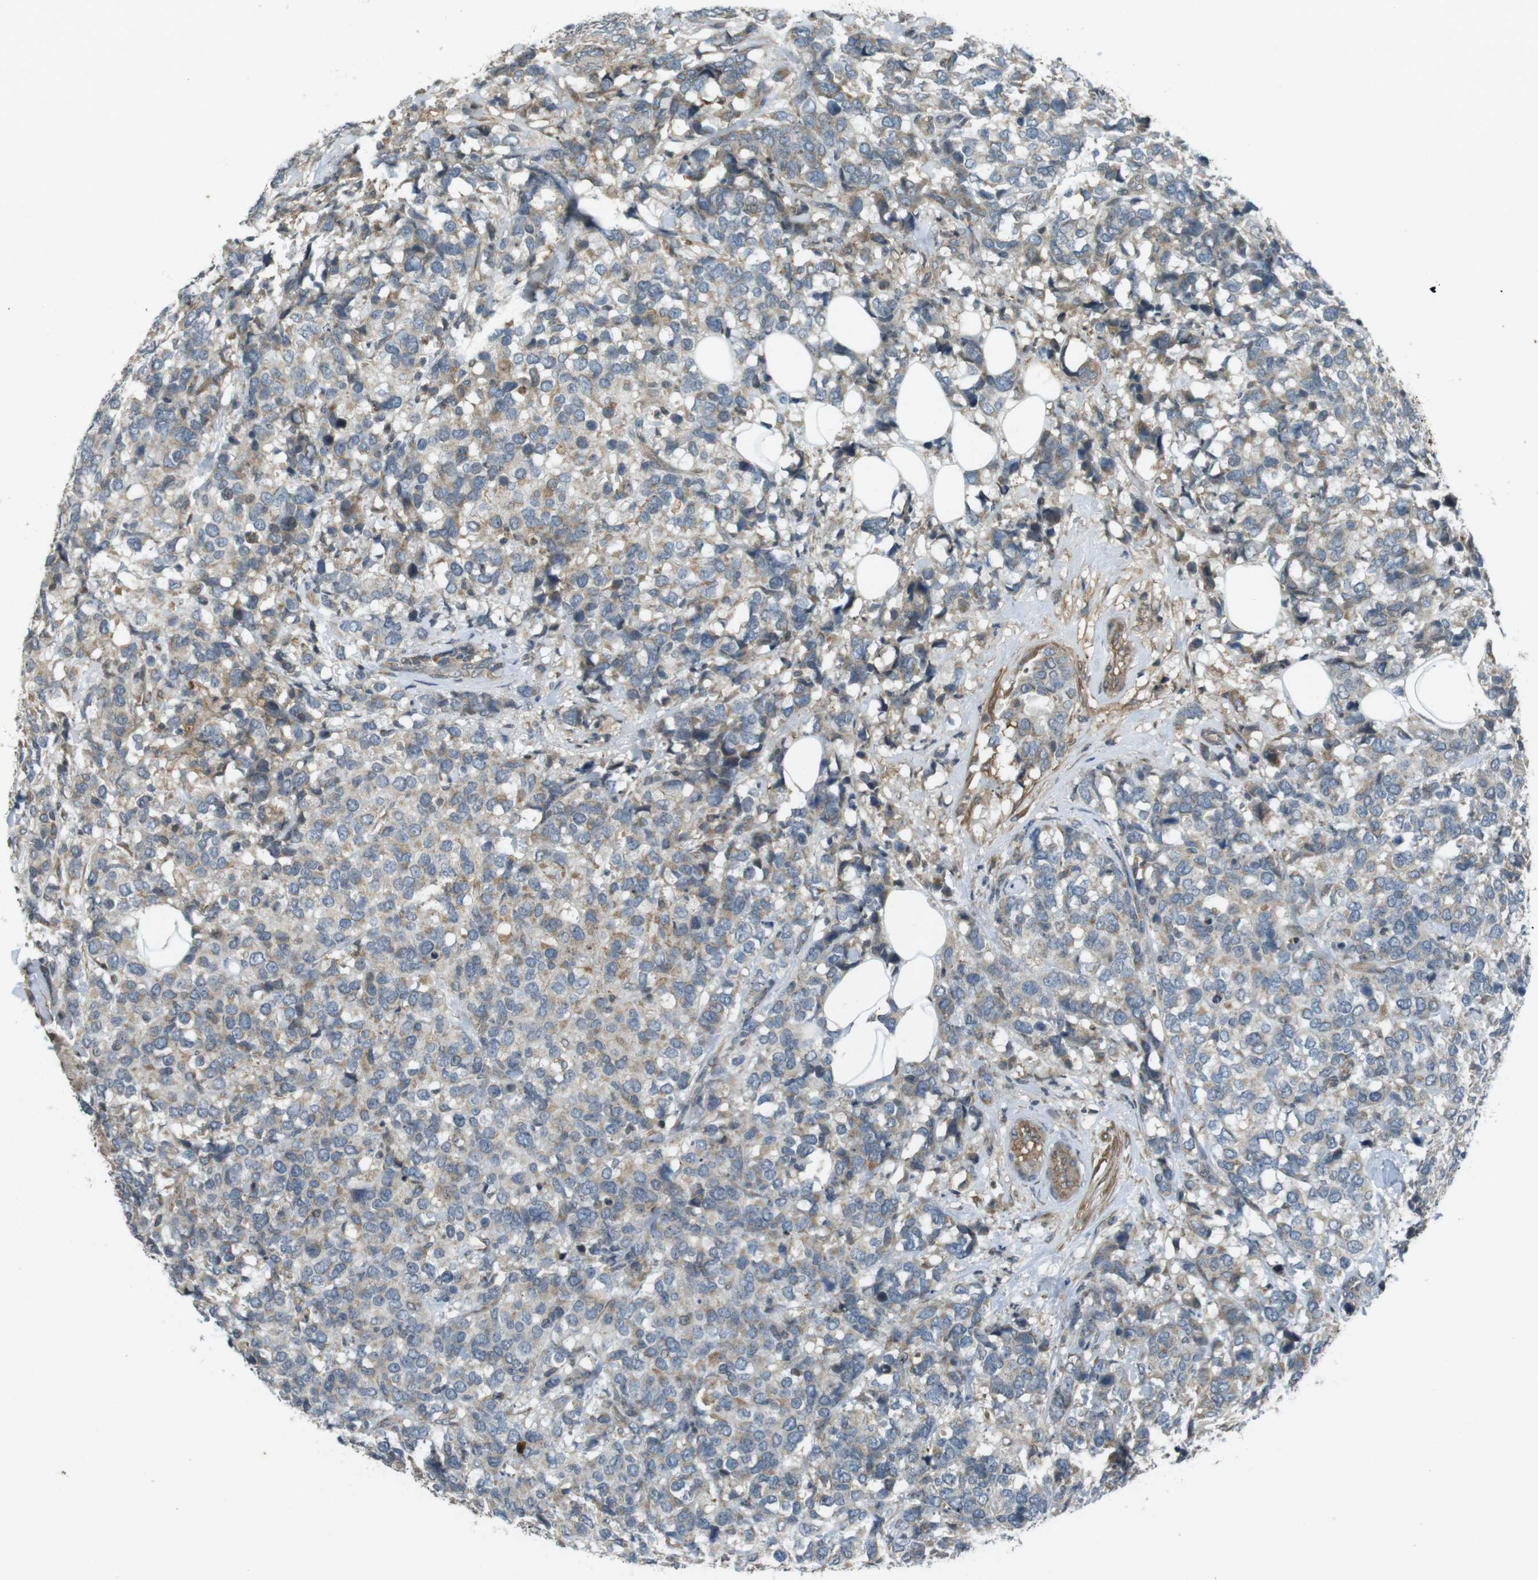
{"staining": {"intensity": "moderate", "quantity": "25%-75%", "location": "cytoplasmic/membranous"}, "tissue": "breast cancer", "cell_type": "Tumor cells", "image_type": "cancer", "snomed": [{"axis": "morphology", "description": "Lobular carcinoma"}, {"axis": "topography", "description": "Breast"}], "caption": "A brown stain highlights moderate cytoplasmic/membranous positivity of a protein in human breast lobular carcinoma tumor cells.", "gene": "ZYX", "patient": {"sex": "female", "age": 59}}